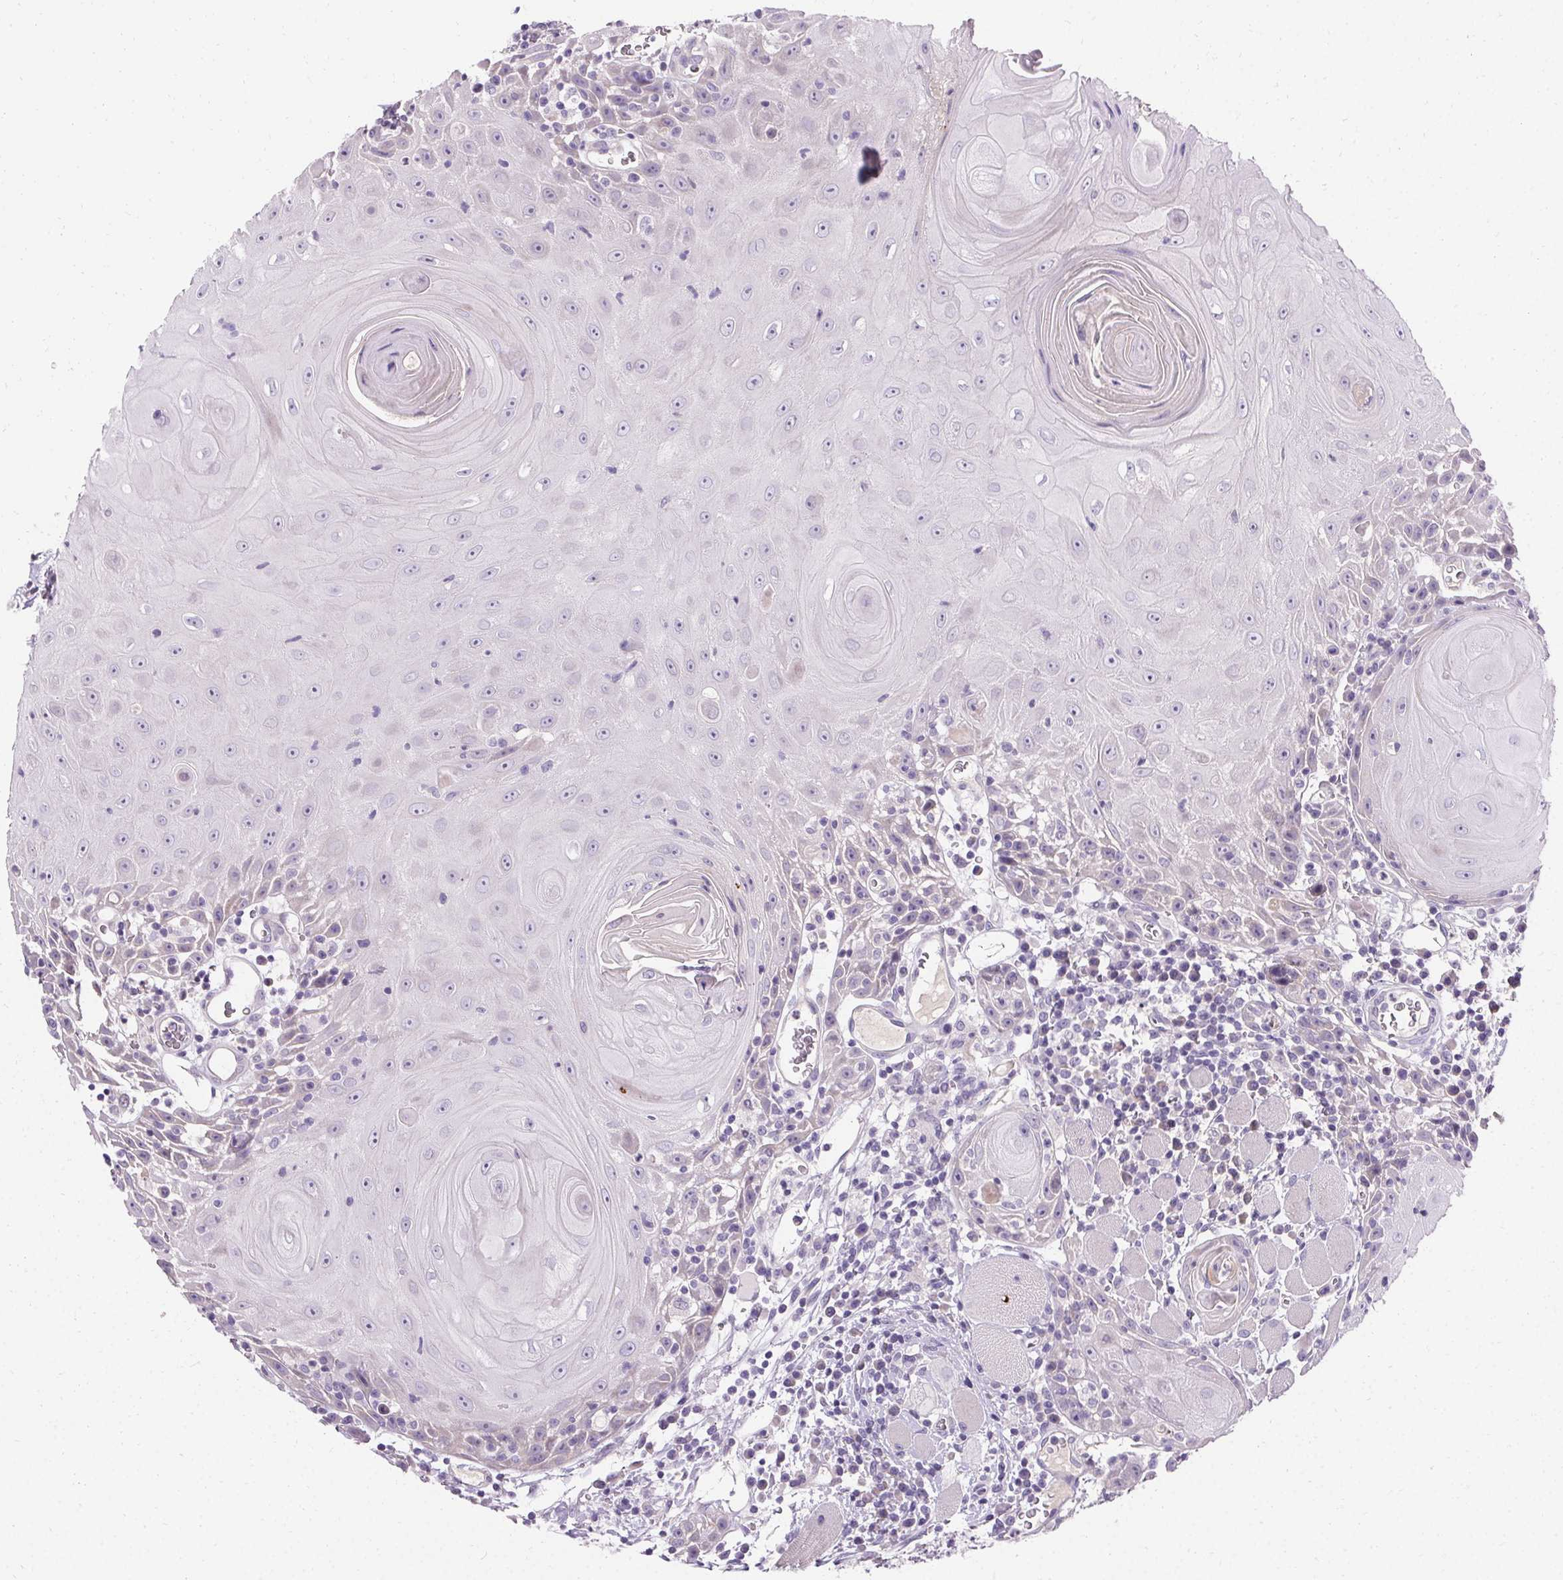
{"staining": {"intensity": "negative", "quantity": "none", "location": "none"}, "tissue": "head and neck cancer", "cell_type": "Tumor cells", "image_type": "cancer", "snomed": [{"axis": "morphology", "description": "Squamous cell carcinoma, NOS"}, {"axis": "topography", "description": "Head-Neck"}], "caption": "Tumor cells show no significant staining in head and neck squamous cell carcinoma. (DAB (3,3'-diaminobenzidine) IHC visualized using brightfield microscopy, high magnification).", "gene": "TRIP13", "patient": {"sex": "male", "age": 52}}